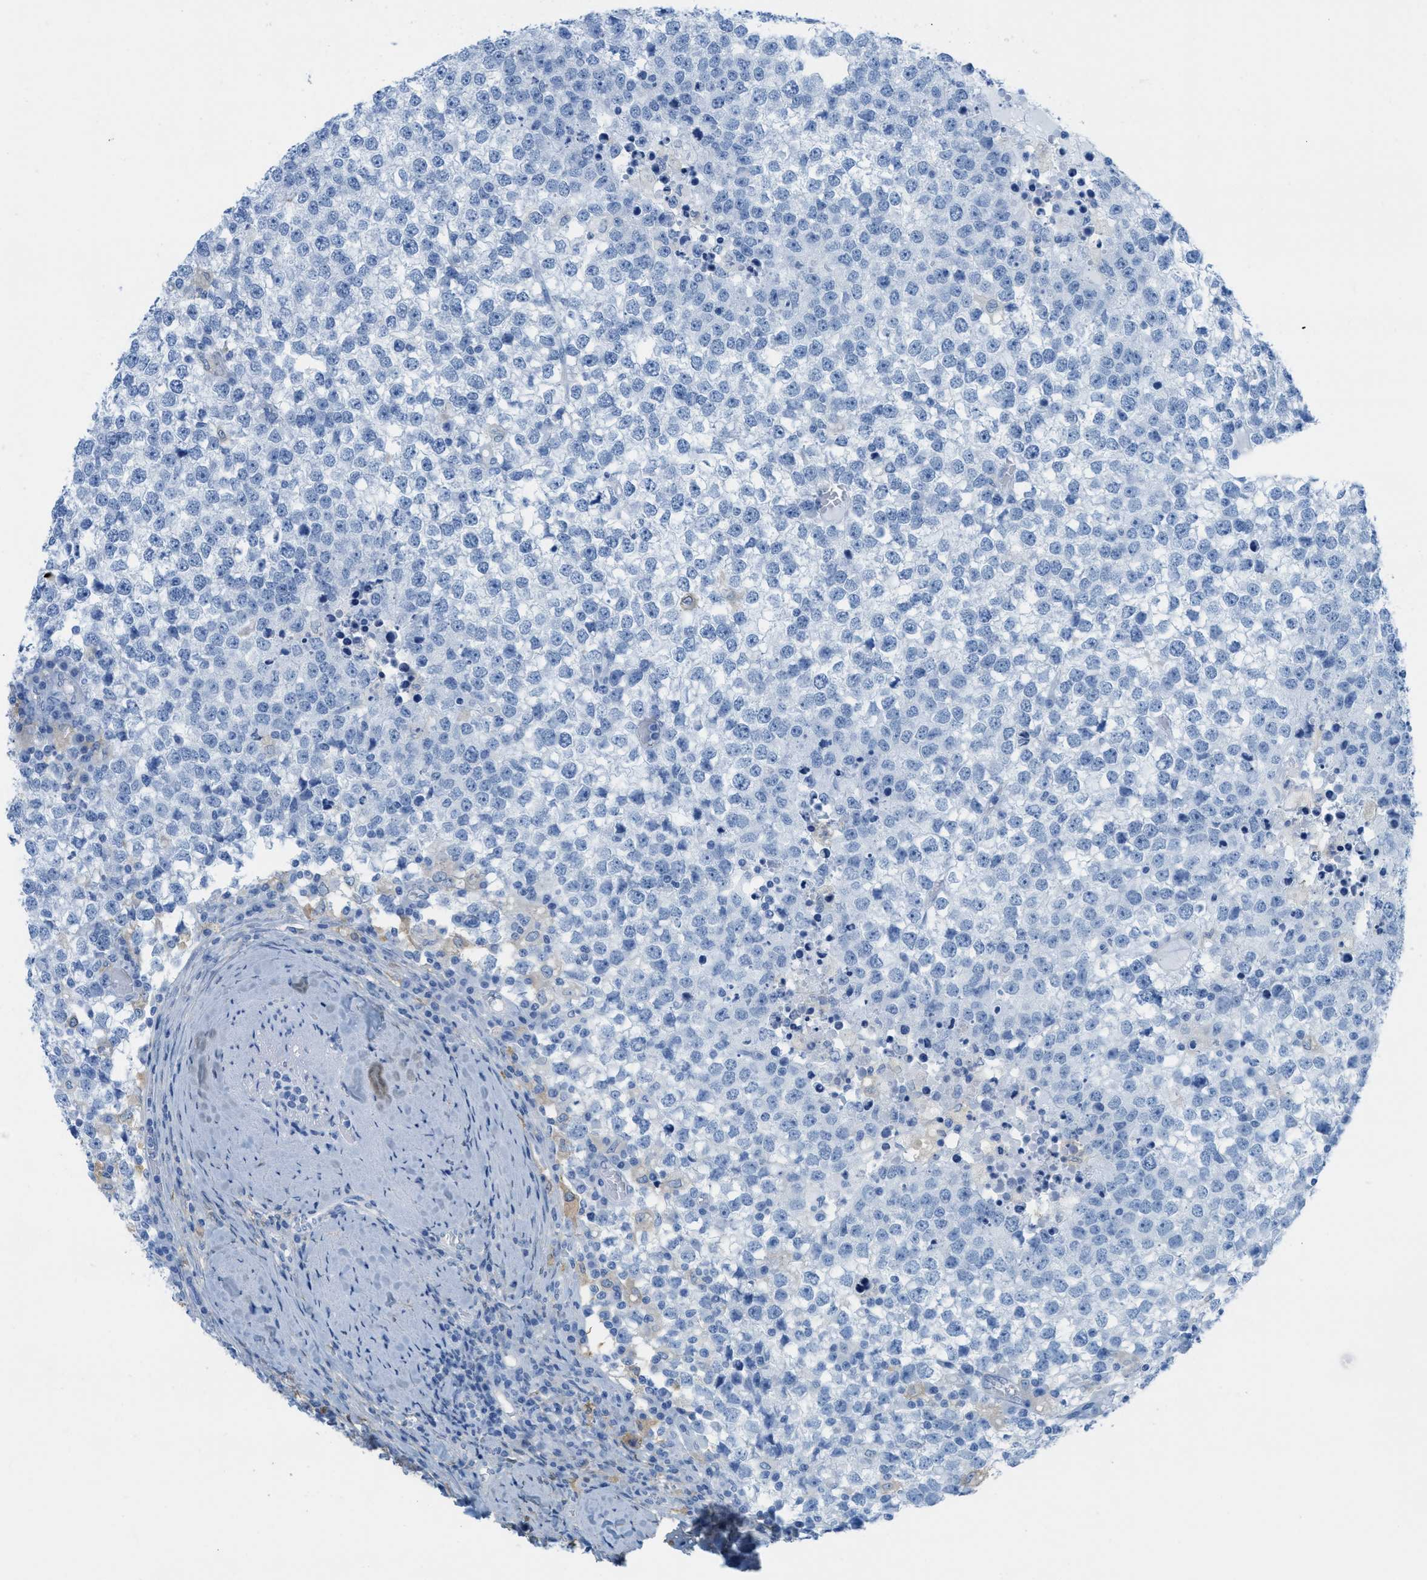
{"staining": {"intensity": "negative", "quantity": "none", "location": "none"}, "tissue": "testis cancer", "cell_type": "Tumor cells", "image_type": "cancer", "snomed": [{"axis": "morphology", "description": "Seminoma, NOS"}, {"axis": "topography", "description": "Testis"}], "caption": "This is an immunohistochemistry (IHC) histopathology image of seminoma (testis). There is no staining in tumor cells.", "gene": "ASGR1", "patient": {"sex": "male", "age": 65}}